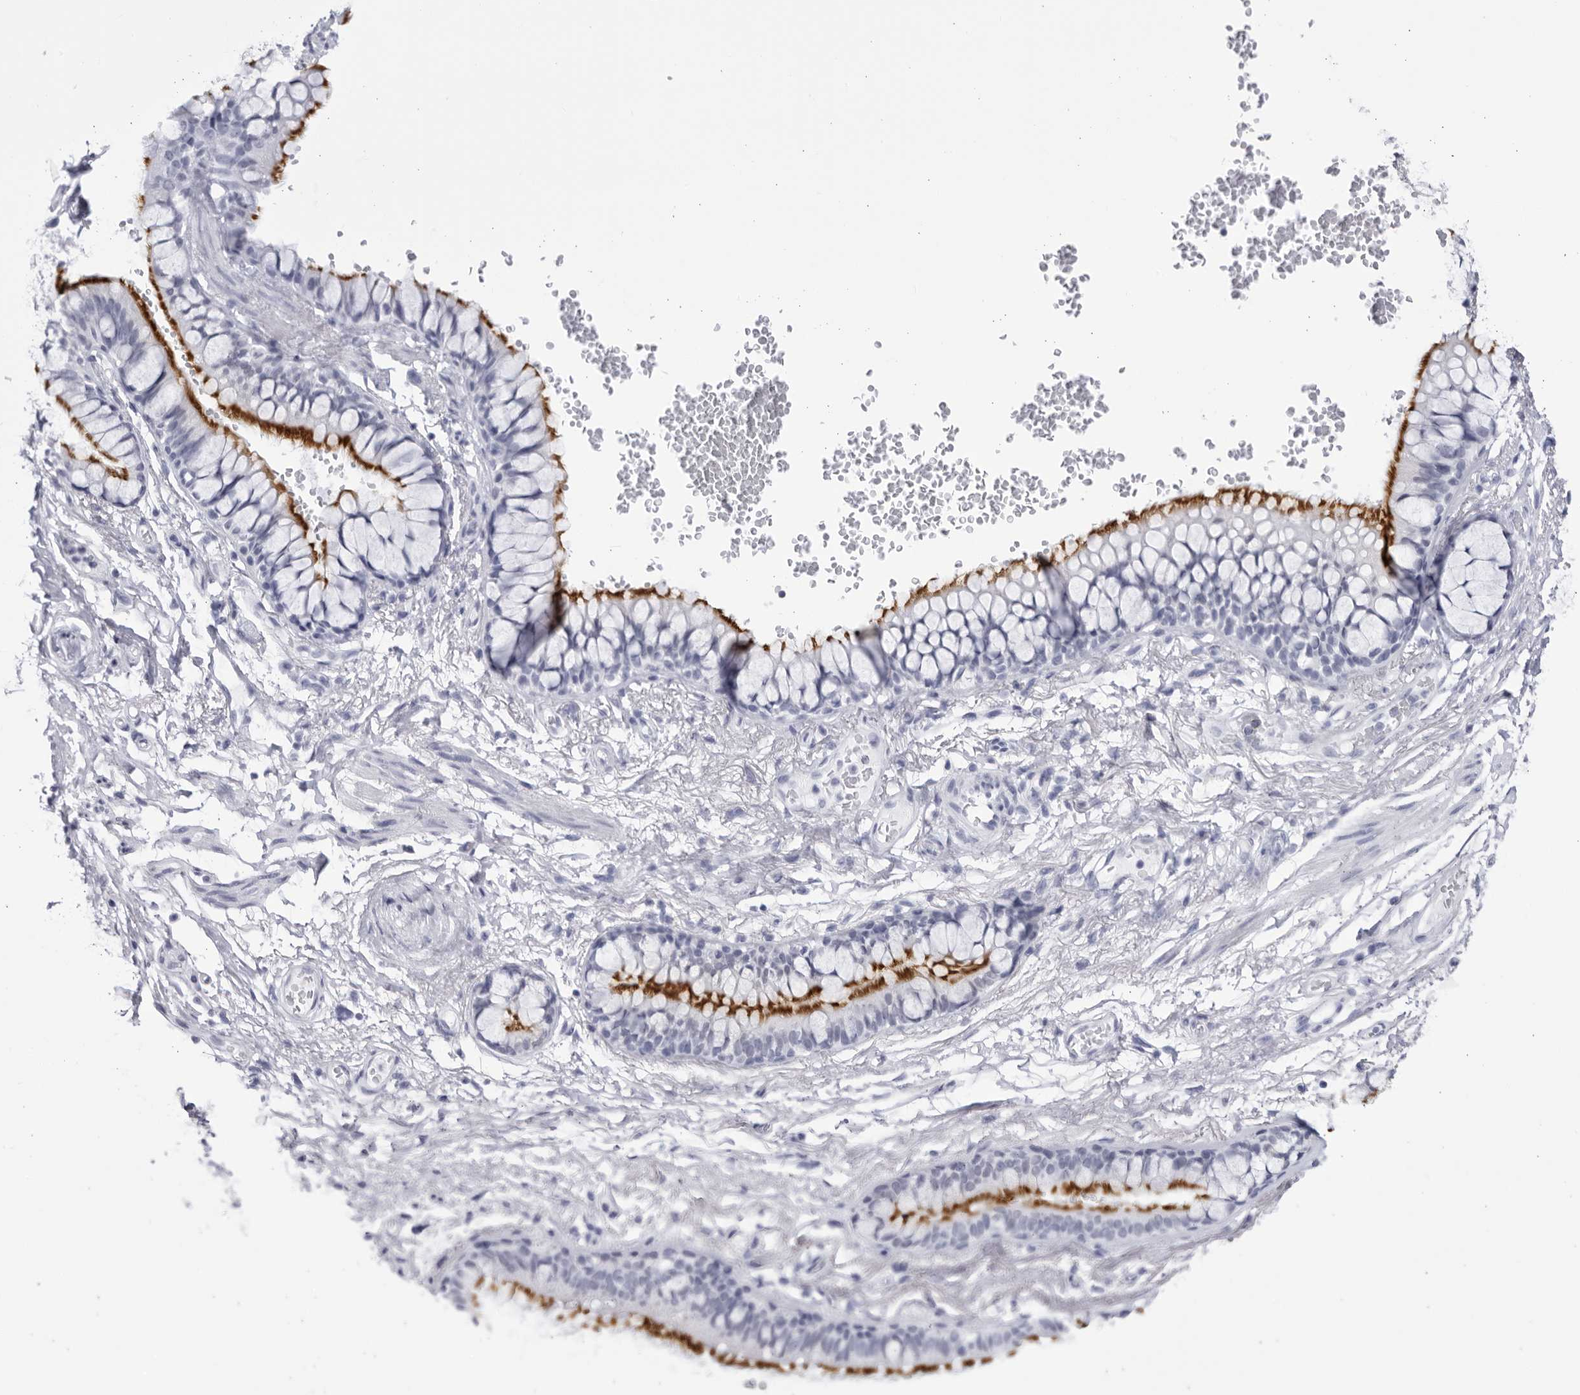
{"staining": {"intensity": "negative", "quantity": "none", "location": "none"}, "tissue": "adipose tissue", "cell_type": "Adipocytes", "image_type": "normal", "snomed": [{"axis": "morphology", "description": "Normal tissue, NOS"}, {"axis": "topography", "description": "Cartilage tissue"}, {"axis": "topography", "description": "Bronchus"}], "caption": "High power microscopy photomicrograph of an IHC micrograph of benign adipose tissue, revealing no significant expression in adipocytes. (DAB (3,3'-diaminobenzidine) immunohistochemistry visualized using brightfield microscopy, high magnification).", "gene": "CCDC181", "patient": {"sex": "female", "age": 73}}